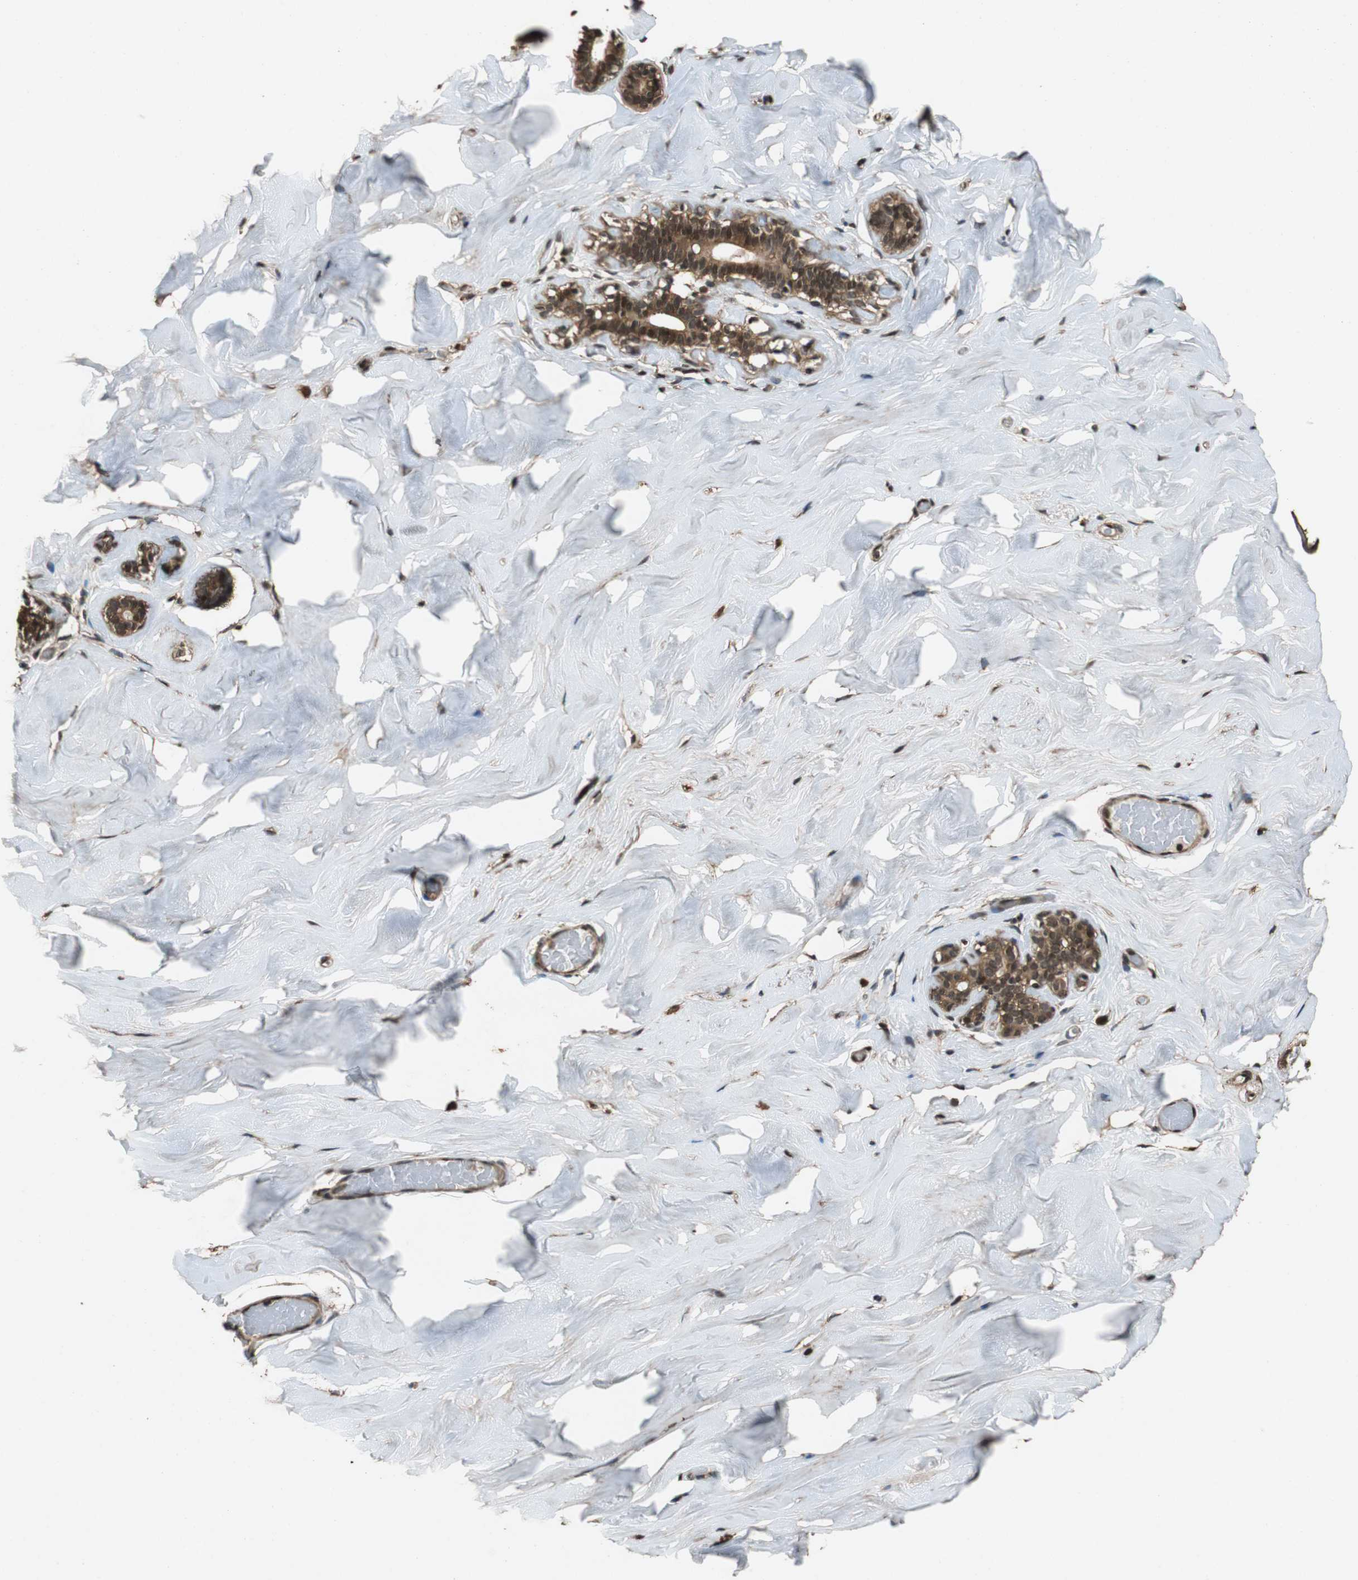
{"staining": {"intensity": "moderate", "quantity": ">75%", "location": "cytoplasmic/membranous"}, "tissue": "breast", "cell_type": "Adipocytes", "image_type": "normal", "snomed": [{"axis": "morphology", "description": "Normal tissue, NOS"}, {"axis": "topography", "description": "Breast"}], "caption": "IHC of unremarkable human breast displays medium levels of moderate cytoplasmic/membranous staining in approximately >75% of adipocytes. (DAB (3,3'-diaminobenzidine) IHC with brightfield microscopy, high magnification).", "gene": "ZNF18", "patient": {"sex": "female", "age": 75}}